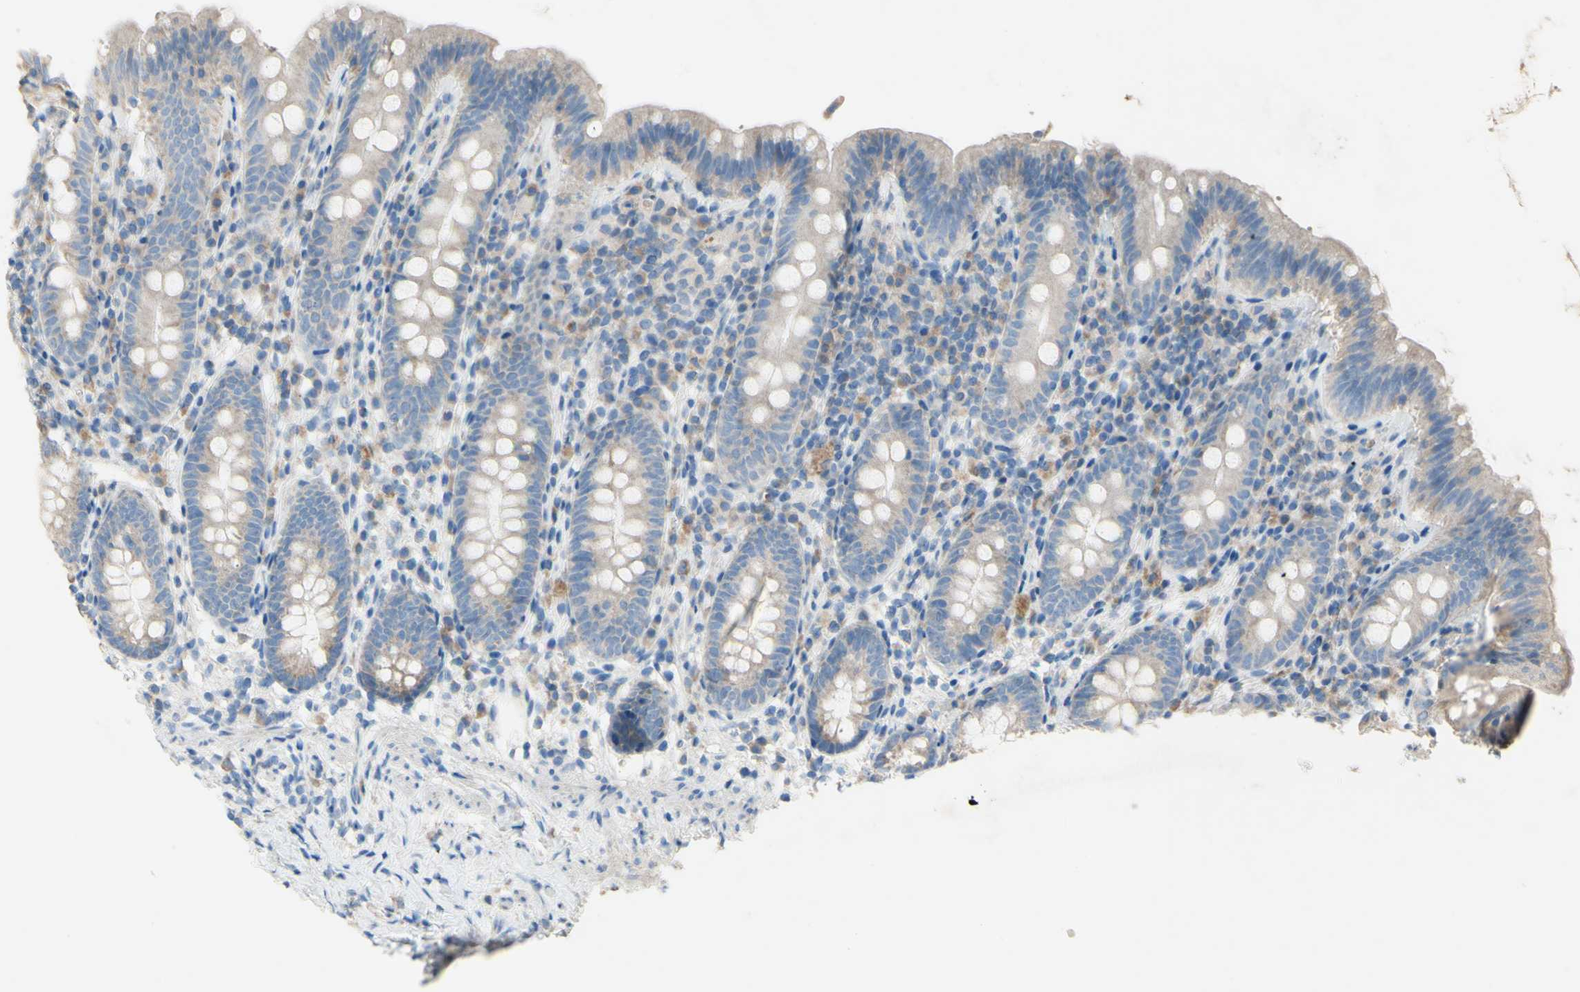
{"staining": {"intensity": "negative", "quantity": "none", "location": "none"}, "tissue": "appendix", "cell_type": "Glandular cells", "image_type": "normal", "snomed": [{"axis": "morphology", "description": "Normal tissue, NOS"}, {"axis": "topography", "description": "Appendix"}], "caption": "This is an IHC photomicrograph of benign human appendix. There is no positivity in glandular cells.", "gene": "ACADL", "patient": {"sex": "male", "age": 52}}